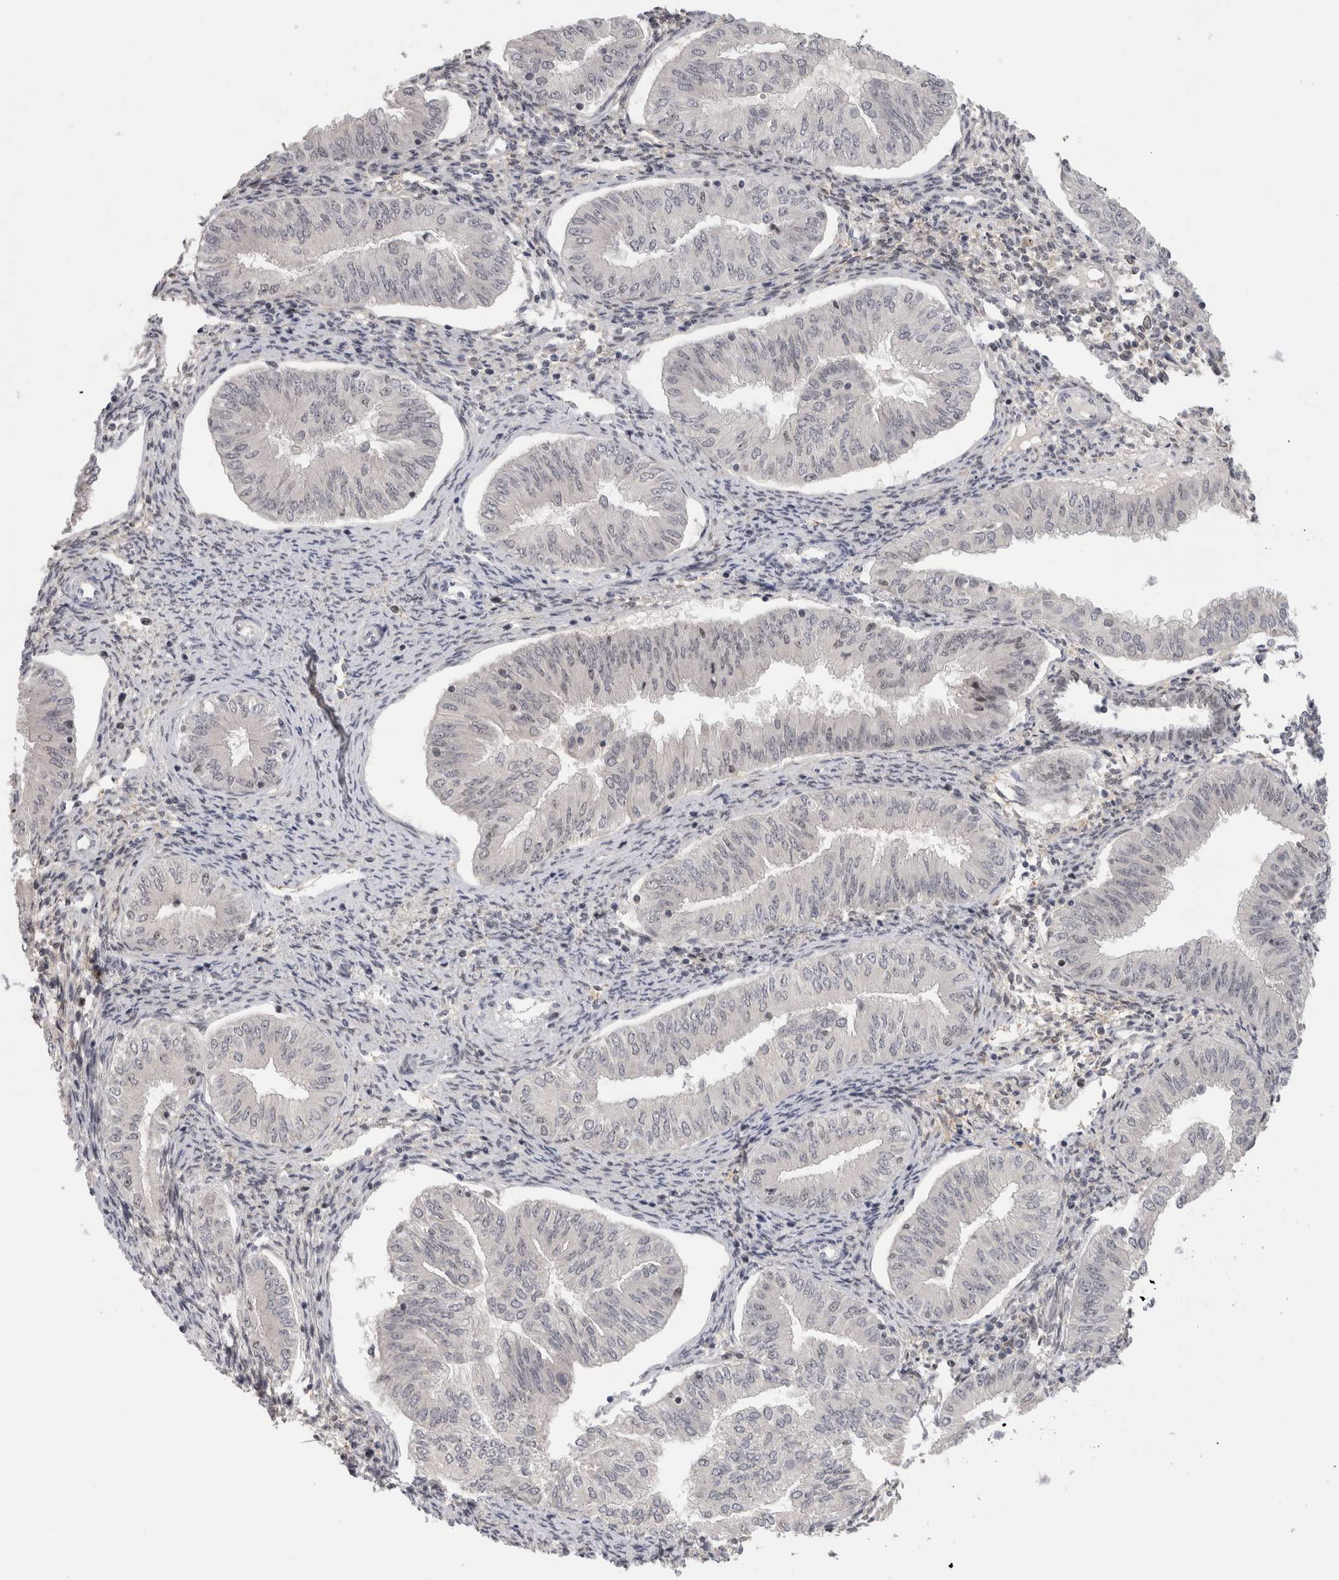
{"staining": {"intensity": "negative", "quantity": "none", "location": "none"}, "tissue": "endometrial cancer", "cell_type": "Tumor cells", "image_type": "cancer", "snomed": [{"axis": "morphology", "description": "Normal tissue, NOS"}, {"axis": "morphology", "description": "Adenocarcinoma, NOS"}, {"axis": "topography", "description": "Endometrium"}], "caption": "Protein analysis of endometrial adenocarcinoma reveals no significant staining in tumor cells. (DAB IHC visualized using brightfield microscopy, high magnification).", "gene": "ZNF521", "patient": {"sex": "female", "age": 53}}